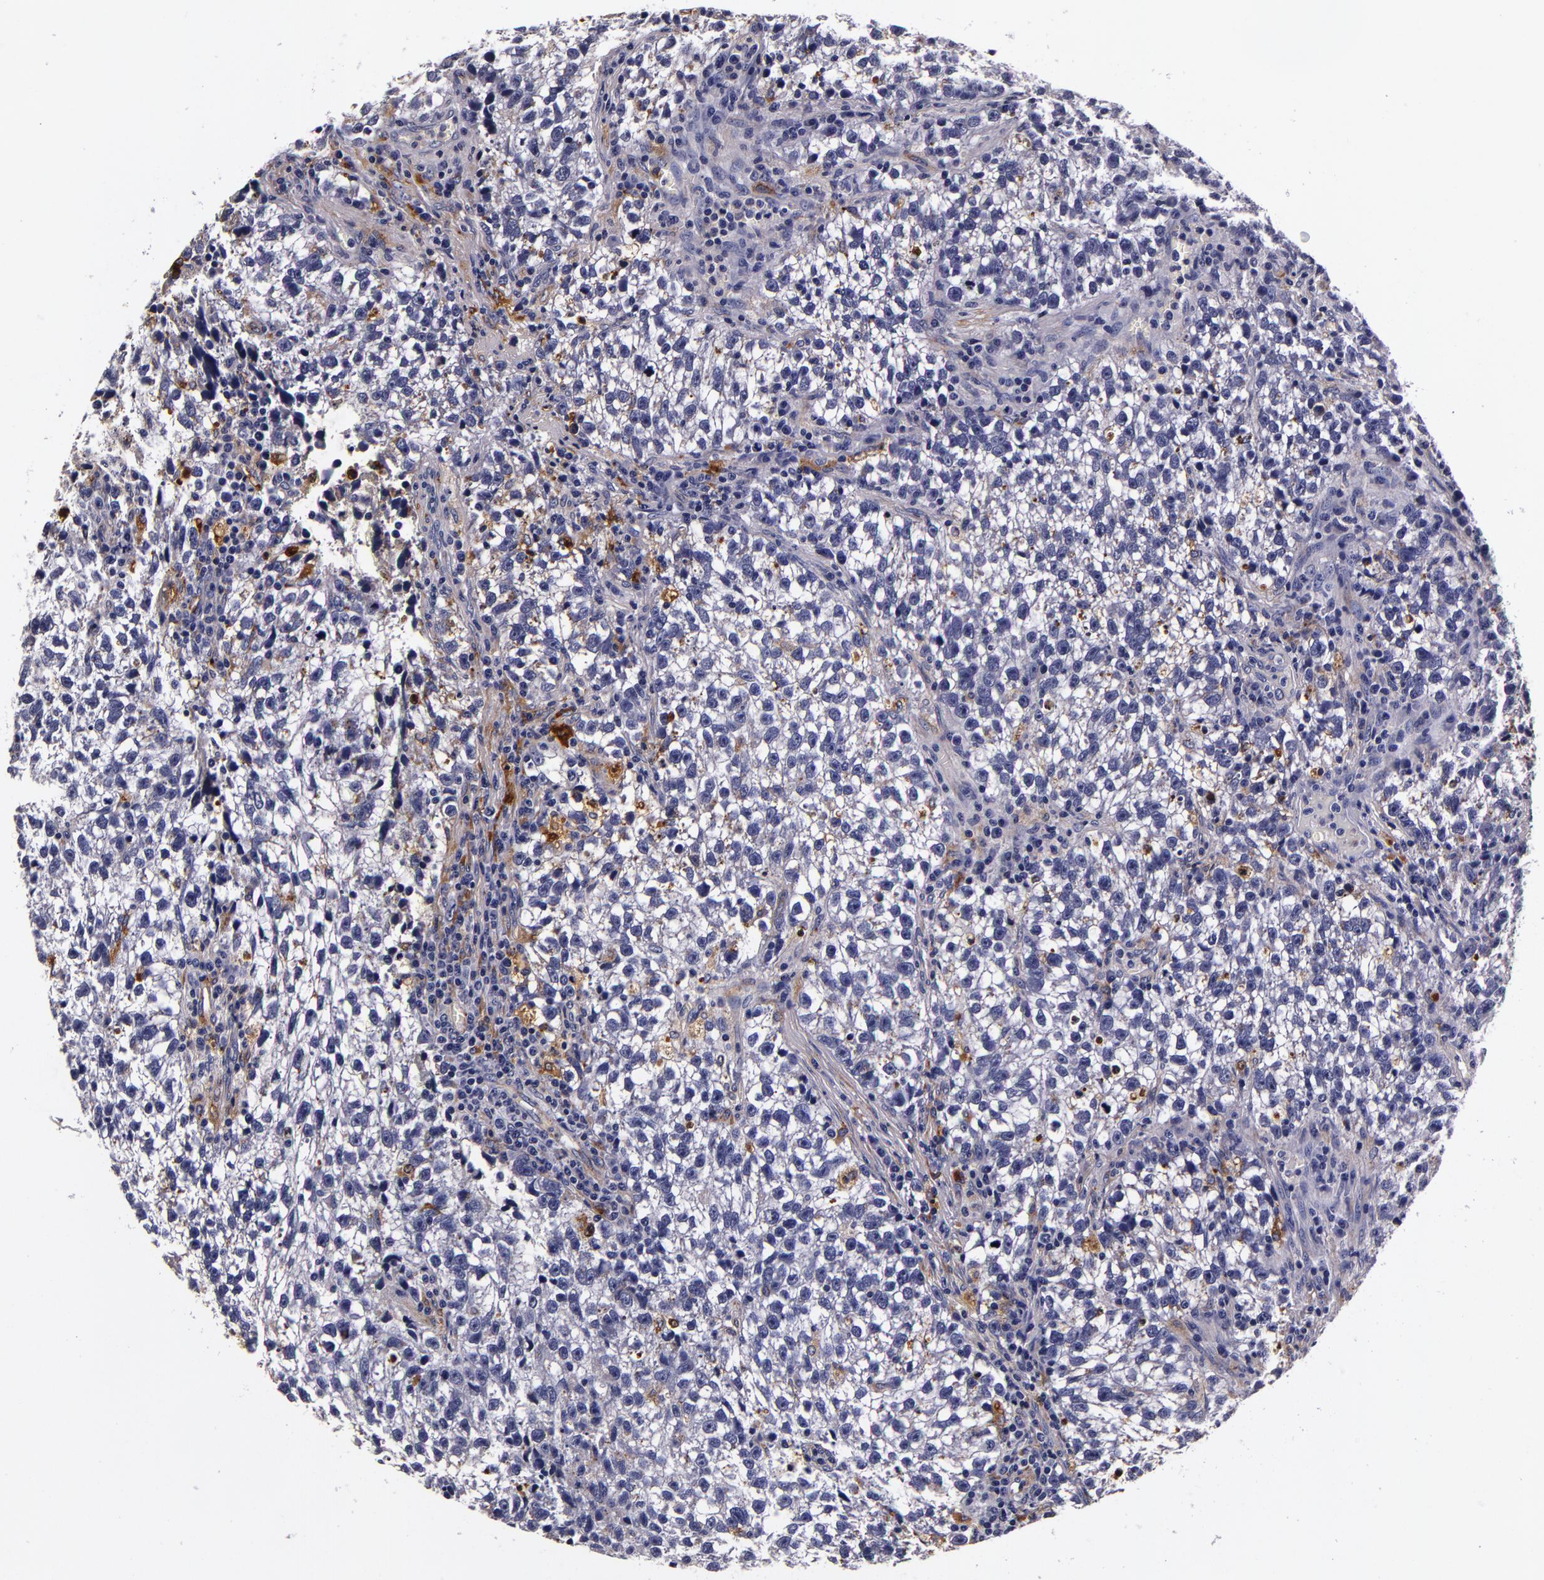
{"staining": {"intensity": "negative", "quantity": "none", "location": "none"}, "tissue": "testis cancer", "cell_type": "Tumor cells", "image_type": "cancer", "snomed": [{"axis": "morphology", "description": "Seminoma, NOS"}, {"axis": "topography", "description": "Testis"}], "caption": "Tumor cells are negative for brown protein staining in seminoma (testis).", "gene": "LGALS3BP", "patient": {"sex": "male", "age": 38}}